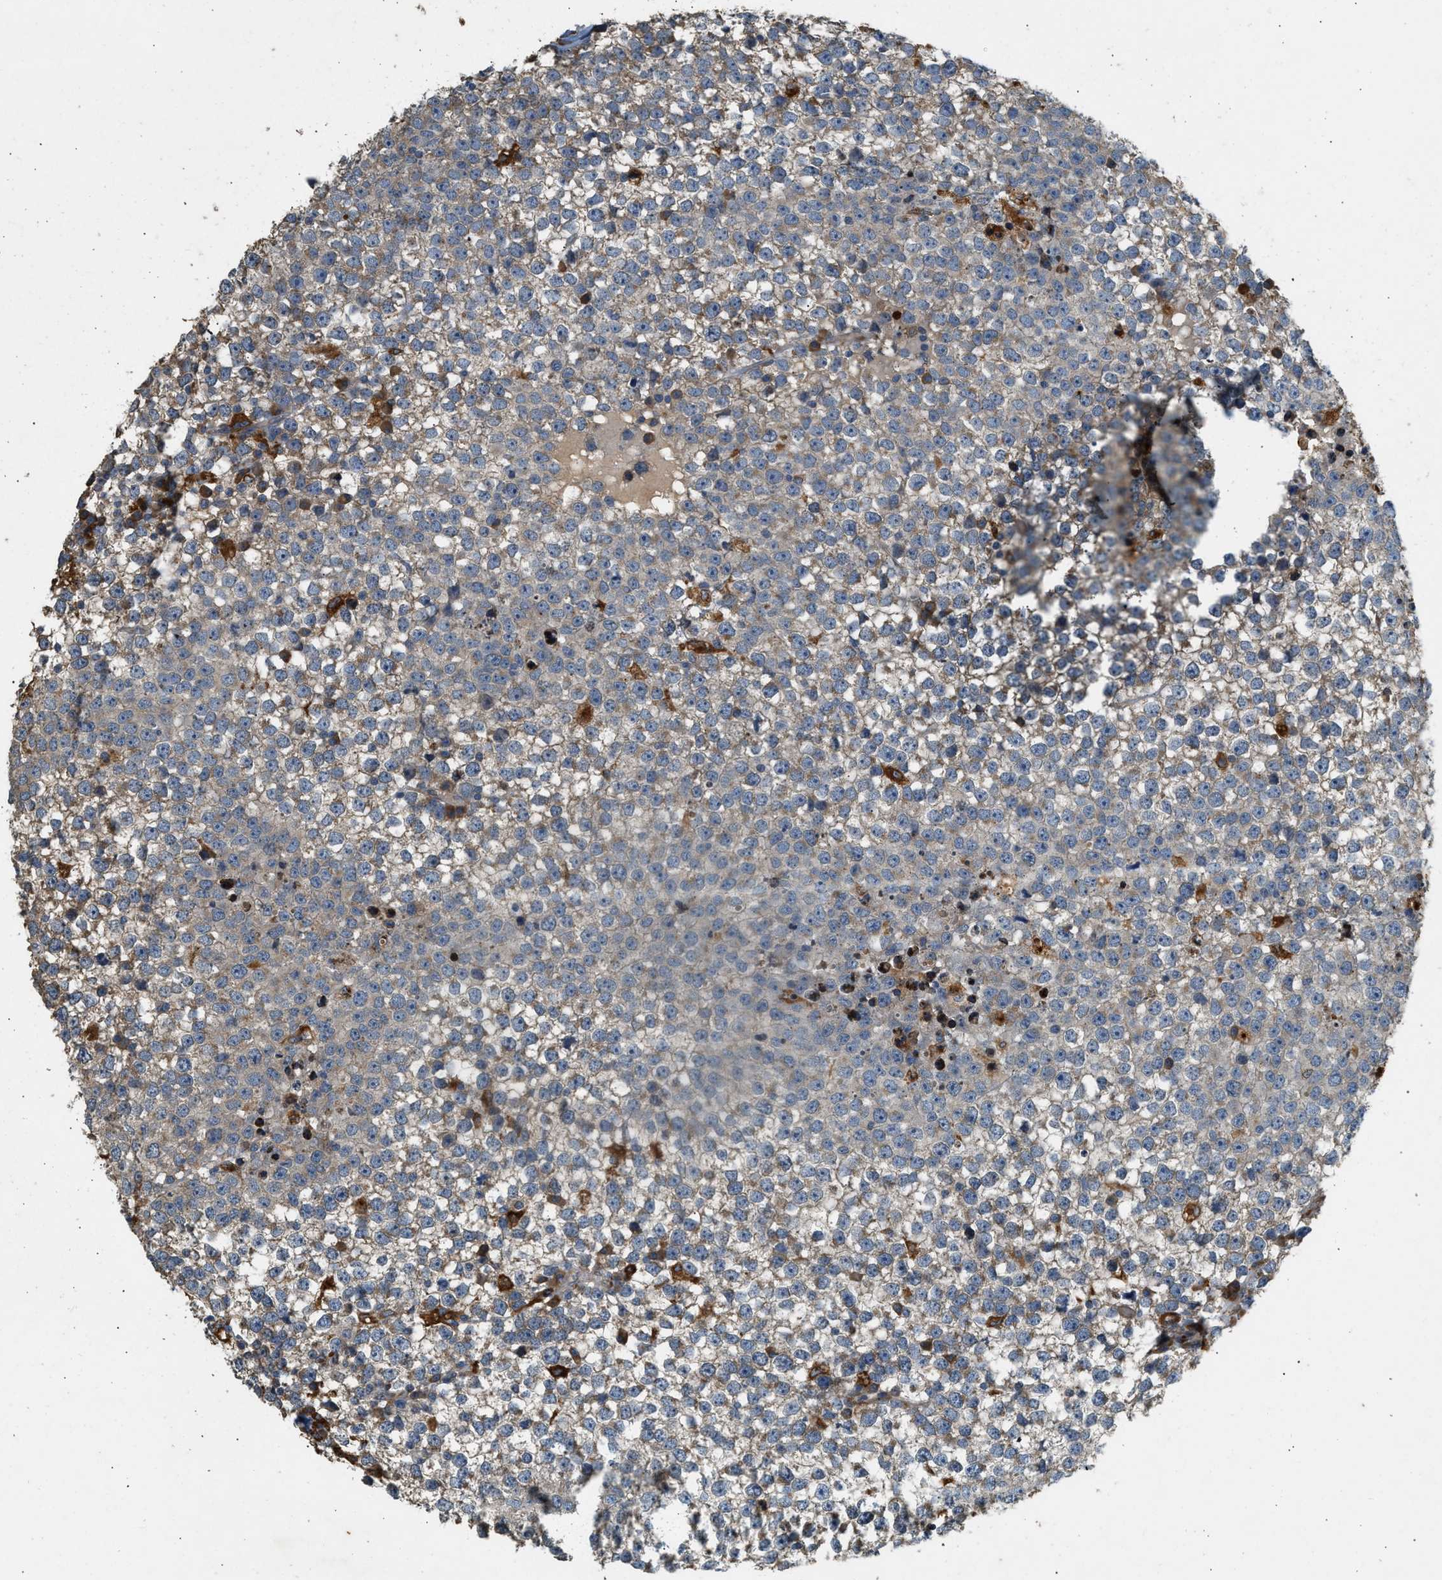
{"staining": {"intensity": "weak", "quantity": "25%-75%", "location": "cytoplasmic/membranous"}, "tissue": "testis cancer", "cell_type": "Tumor cells", "image_type": "cancer", "snomed": [{"axis": "morphology", "description": "Seminoma, NOS"}, {"axis": "topography", "description": "Testis"}], "caption": "Immunohistochemistry of human seminoma (testis) displays low levels of weak cytoplasmic/membranous expression in about 25%-75% of tumor cells.", "gene": "CTSB", "patient": {"sex": "male", "age": 65}}